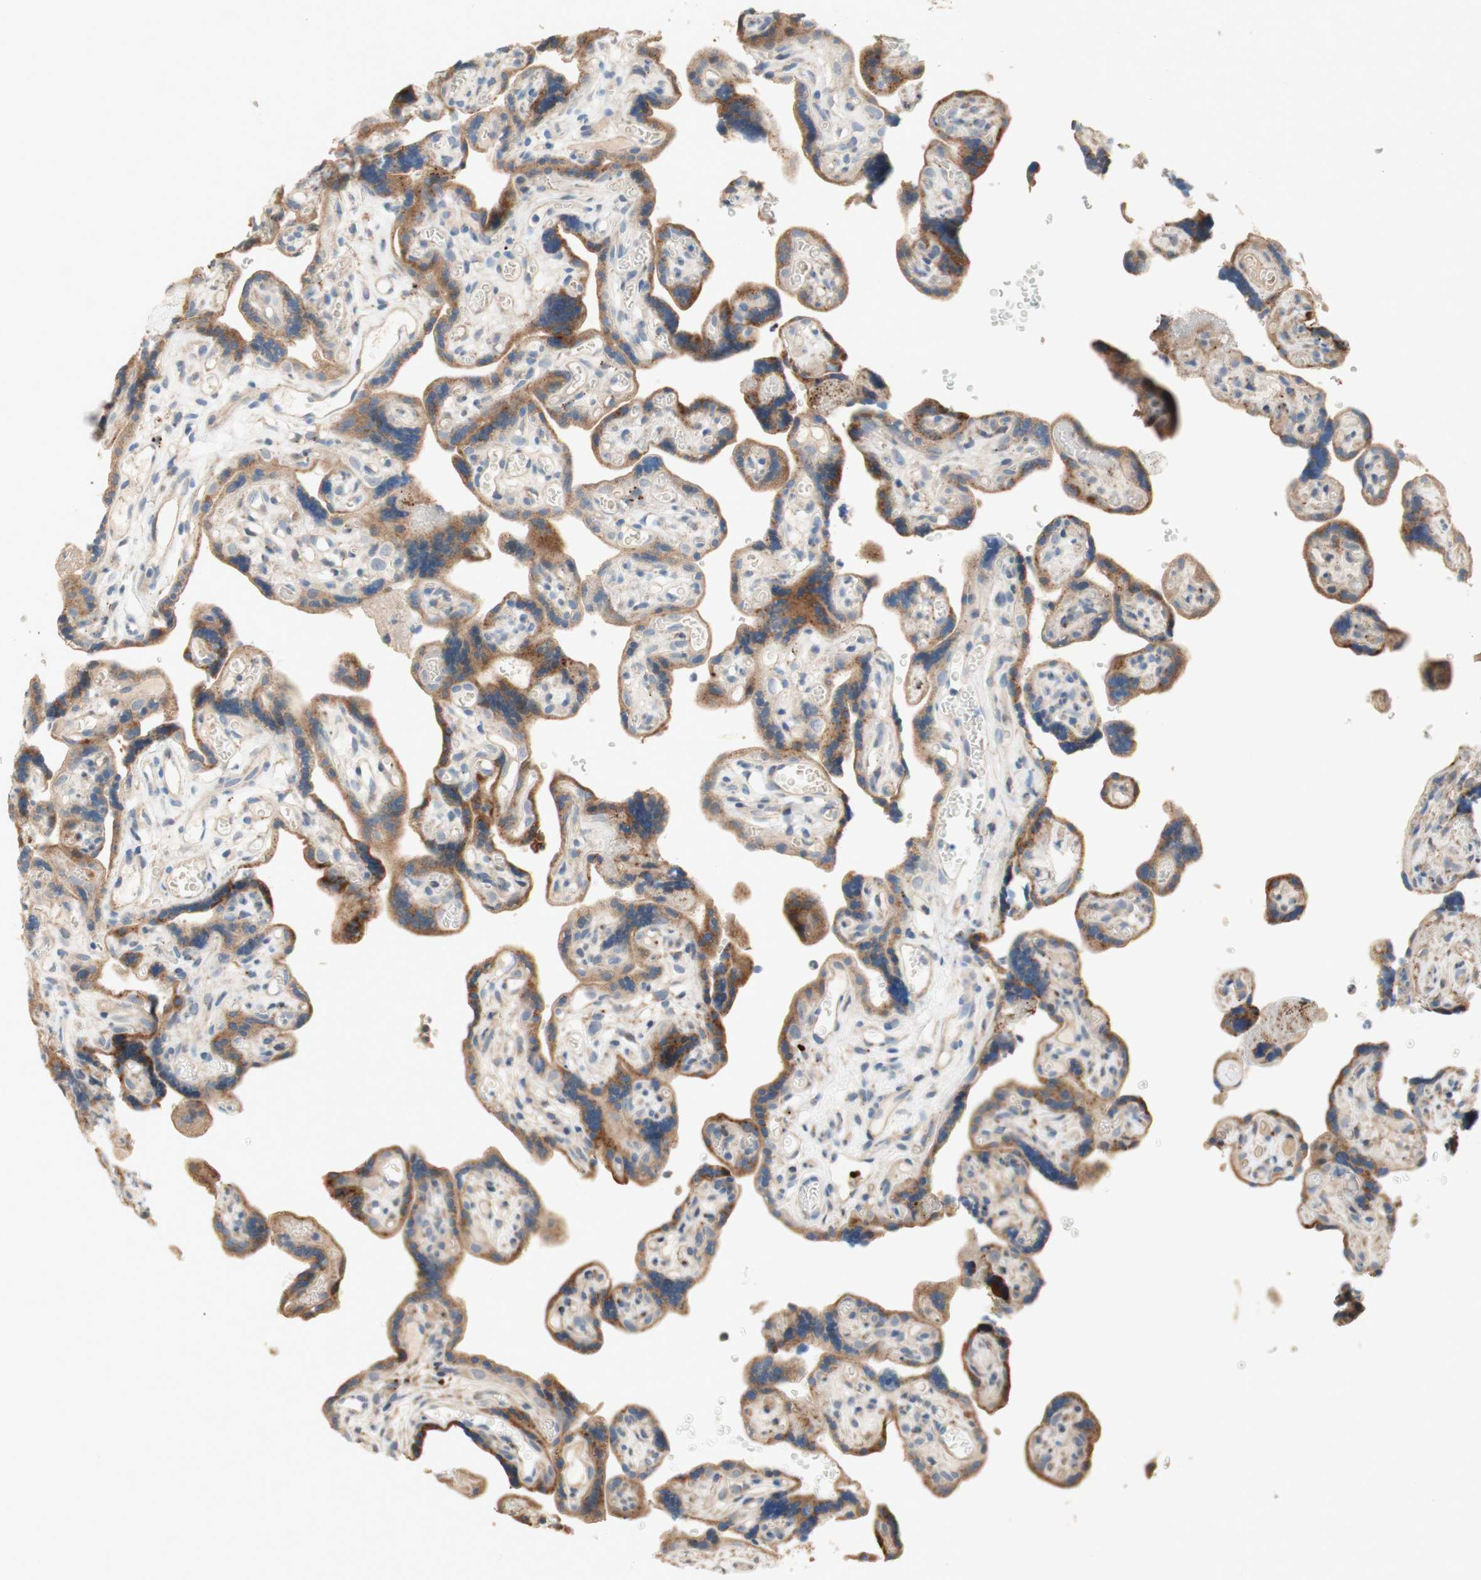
{"staining": {"intensity": "moderate", "quantity": ">75%", "location": "cytoplasmic/membranous"}, "tissue": "placenta", "cell_type": "Trophoblastic cells", "image_type": "normal", "snomed": [{"axis": "morphology", "description": "Normal tissue, NOS"}, {"axis": "topography", "description": "Placenta"}], "caption": "Protein staining demonstrates moderate cytoplasmic/membranous expression in about >75% of trophoblastic cells in benign placenta. (IHC, brightfield microscopy, high magnification).", "gene": "PTPN21", "patient": {"sex": "female", "age": 30}}